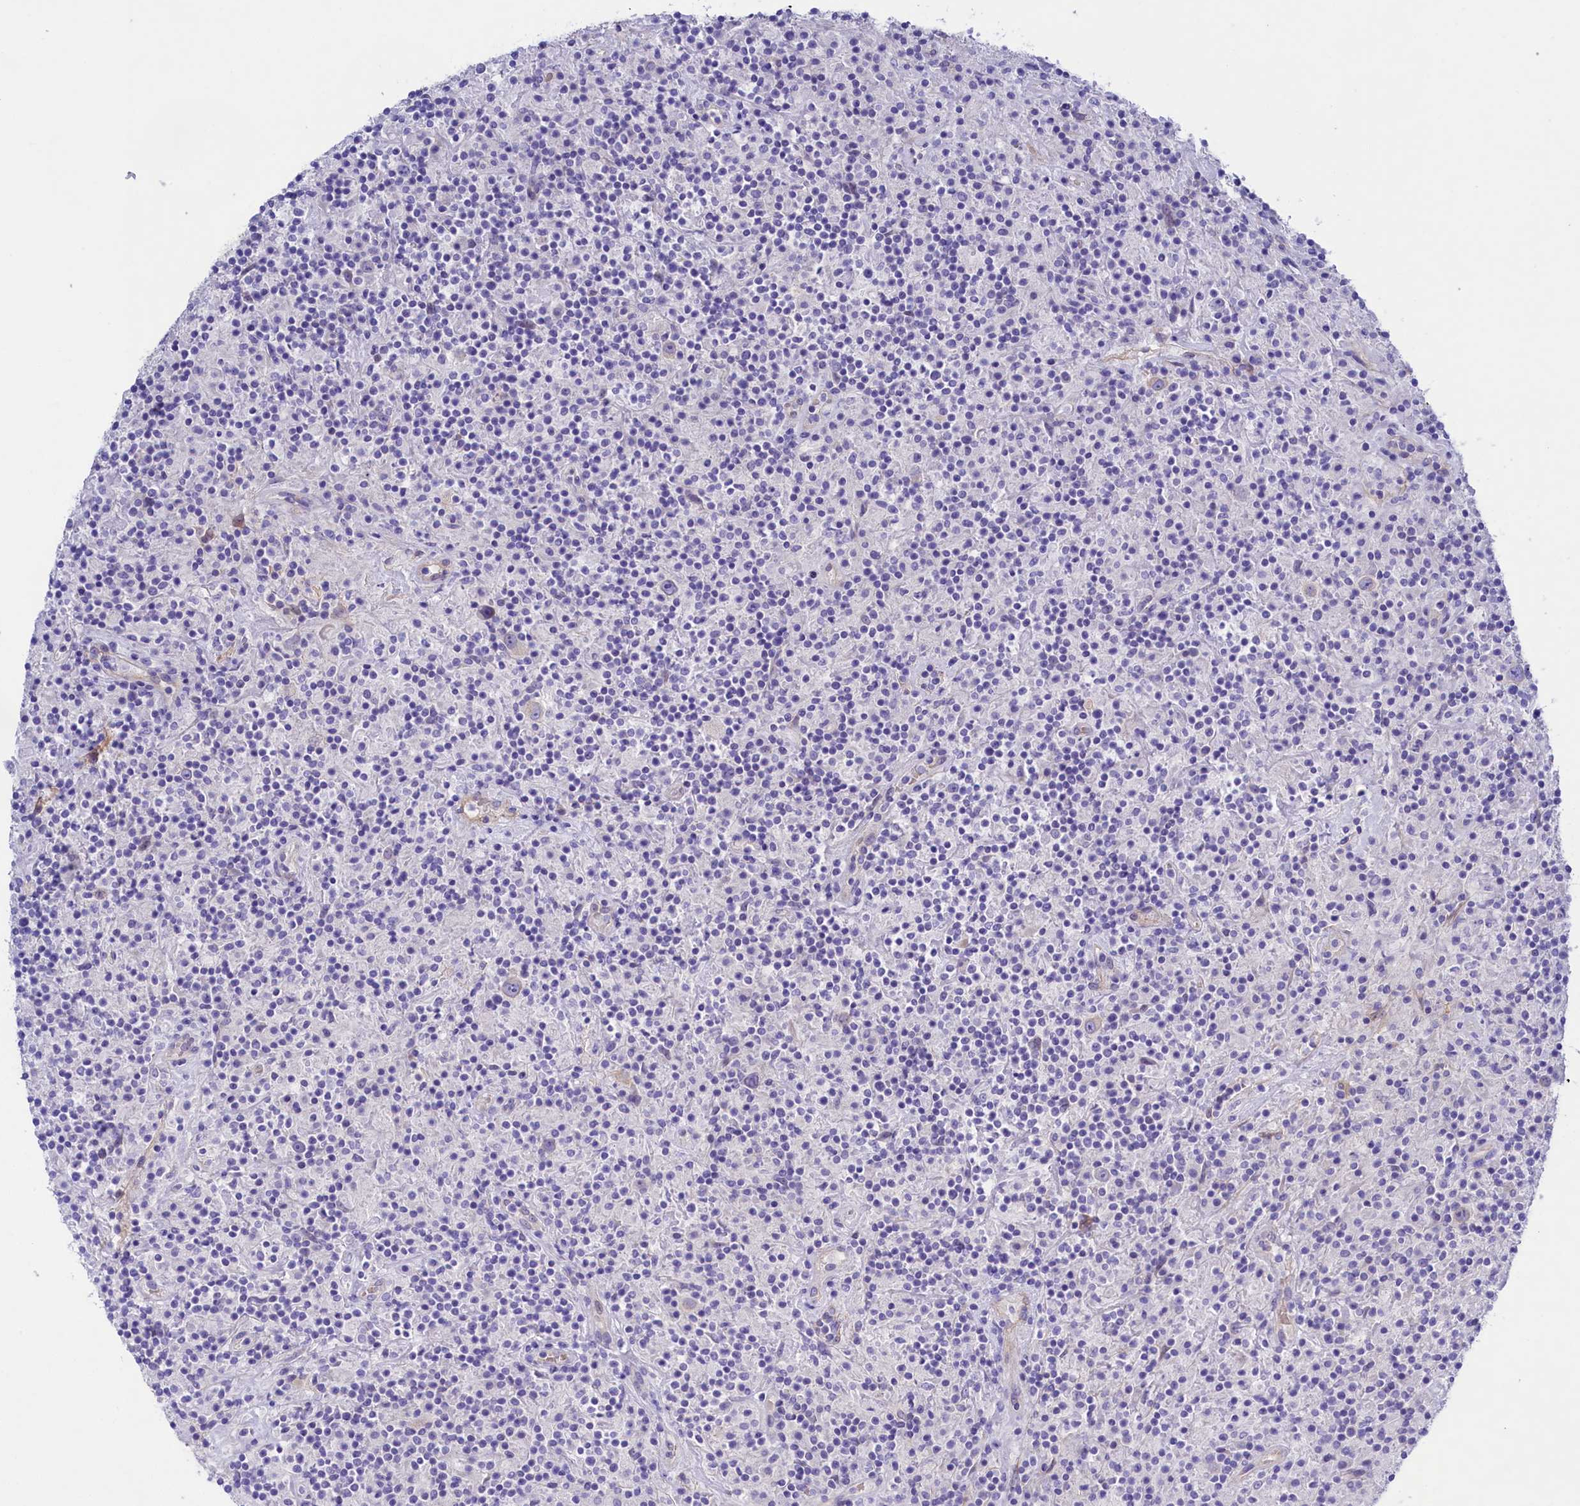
{"staining": {"intensity": "negative", "quantity": "none", "location": "none"}, "tissue": "lymphoma", "cell_type": "Tumor cells", "image_type": "cancer", "snomed": [{"axis": "morphology", "description": "Hodgkin's disease, NOS"}, {"axis": "topography", "description": "Lymph node"}], "caption": "DAB immunohistochemical staining of lymphoma shows no significant expression in tumor cells.", "gene": "PPP1R13L", "patient": {"sex": "male", "age": 70}}